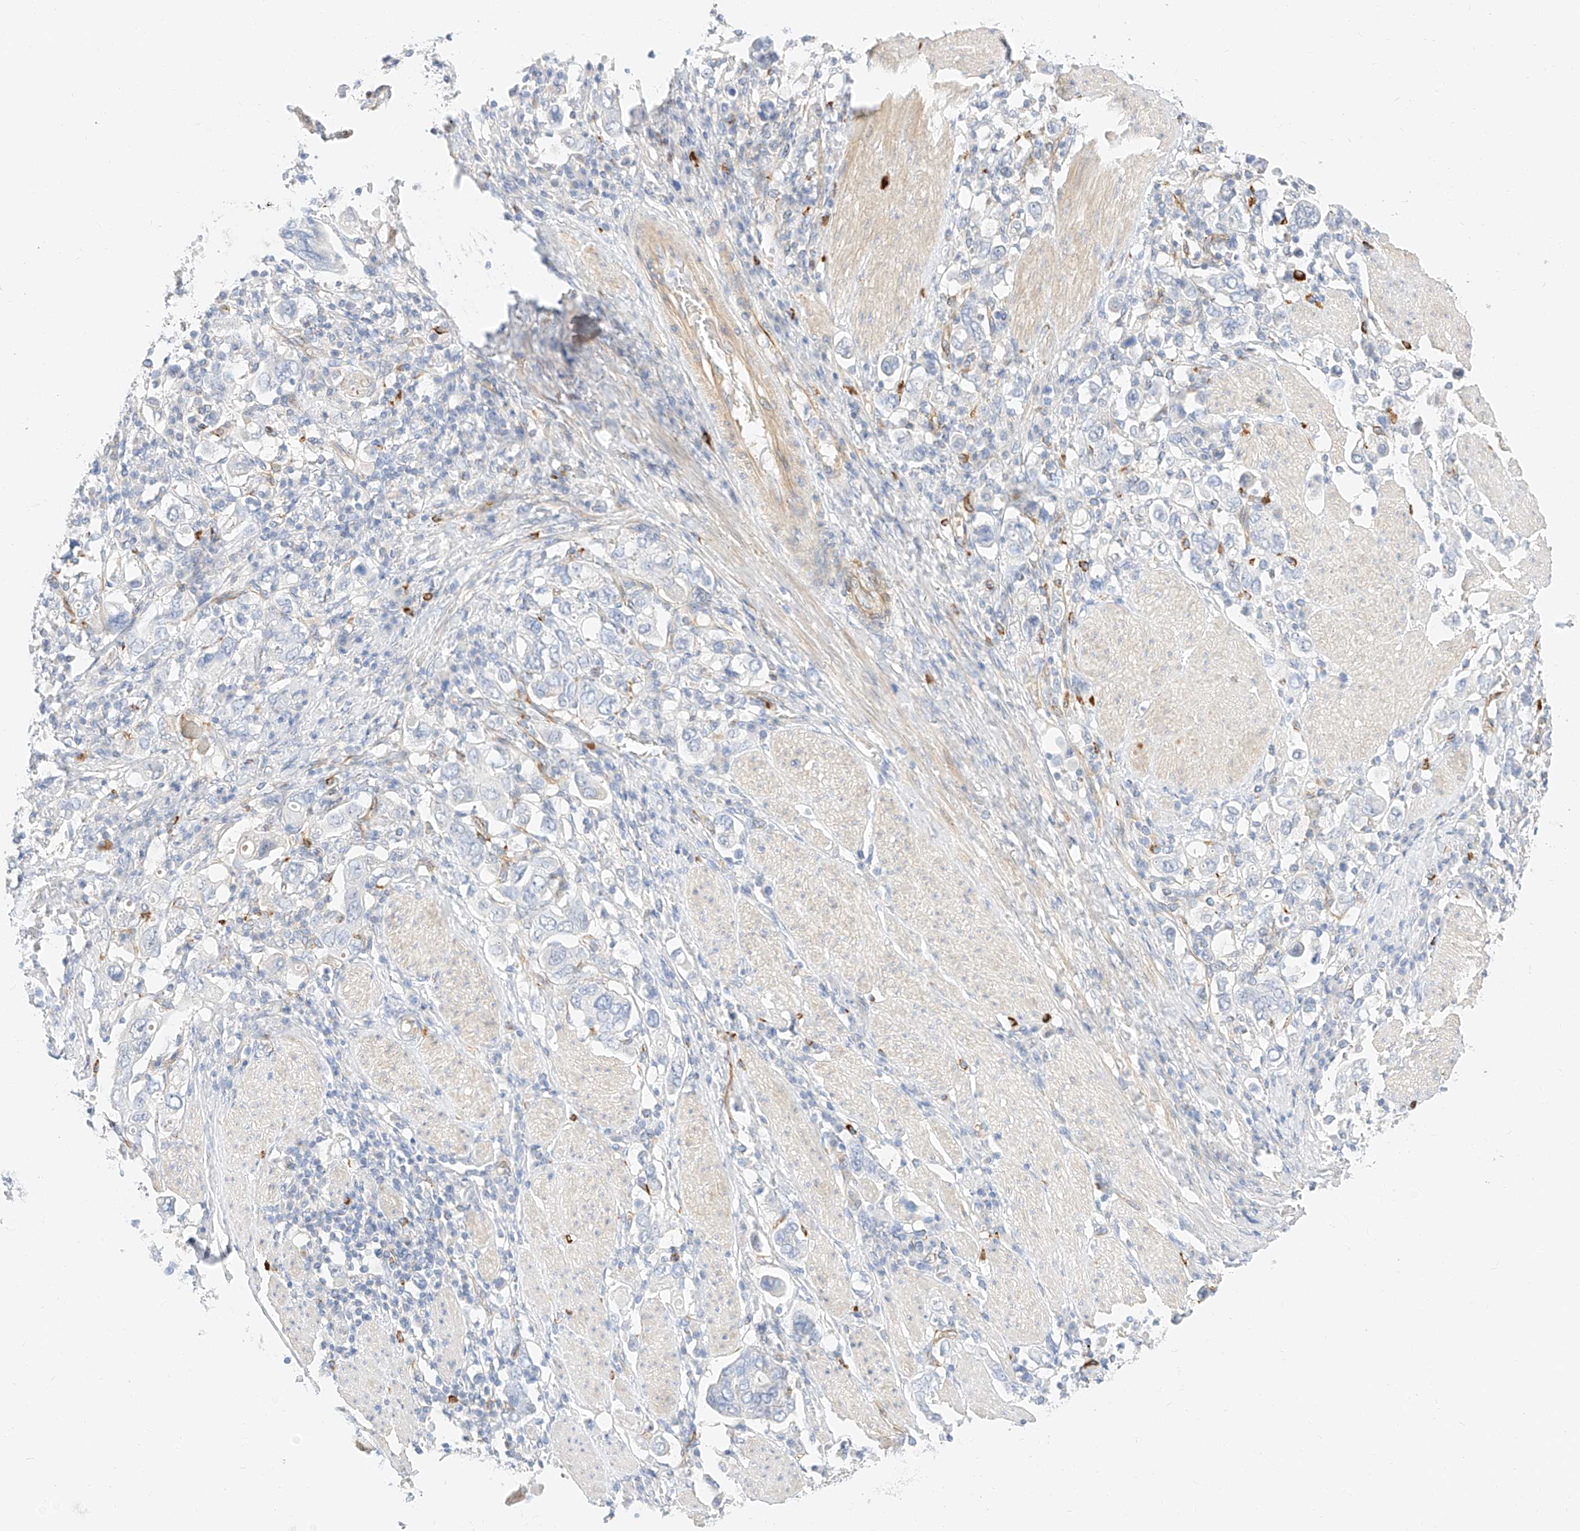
{"staining": {"intensity": "negative", "quantity": "none", "location": "none"}, "tissue": "stomach cancer", "cell_type": "Tumor cells", "image_type": "cancer", "snomed": [{"axis": "morphology", "description": "Adenocarcinoma, NOS"}, {"axis": "topography", "description": "Stomach, upper"}], "caption": "Tumor cells show no significant staining in stomach adenocarcinoma.", "gene": "CDCP2", "patient": {"sex": "male", "age": 62}}